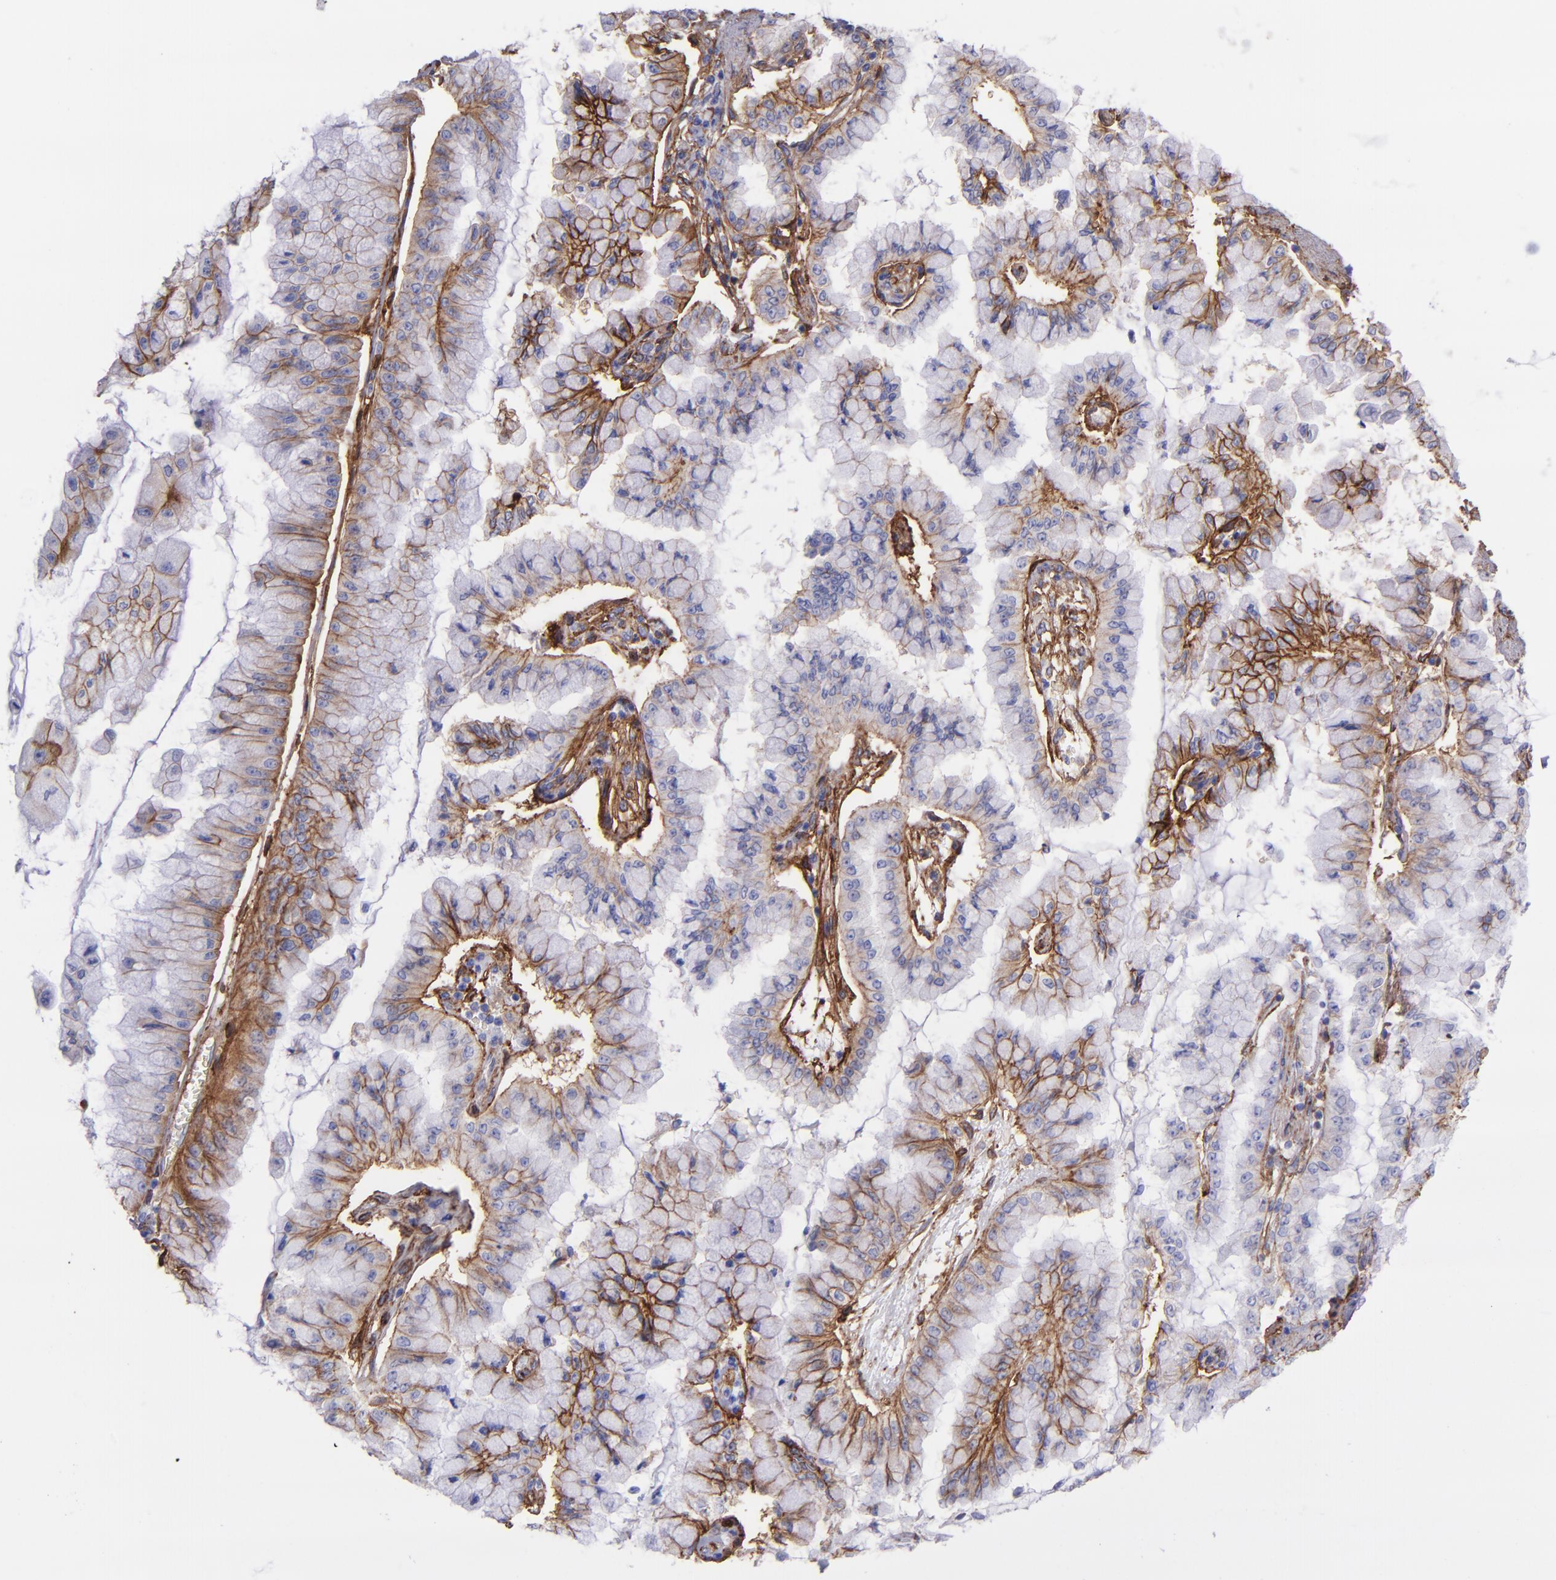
{"staining": {"intensity": "strong", "quantity": ">75%", "location": "cytoplasmic/membranous"}, "tissue": "liver cancer", "cell_type": "Tumor cells", "image_type": "cancer", "snomed": [{"axis": "morphology", "description": "Cholangiocarcinoma"}, {"axis": "topography", "description": "Liver"}], "caption": "A histopathology image of cholangiocarcinoma (liver) stained for a protein demonstrates strong cytoplasmic/membranous brown staining in tumor cells.", "gene": "ITGAV", "patient": {"sex": "female", "age": 79}}